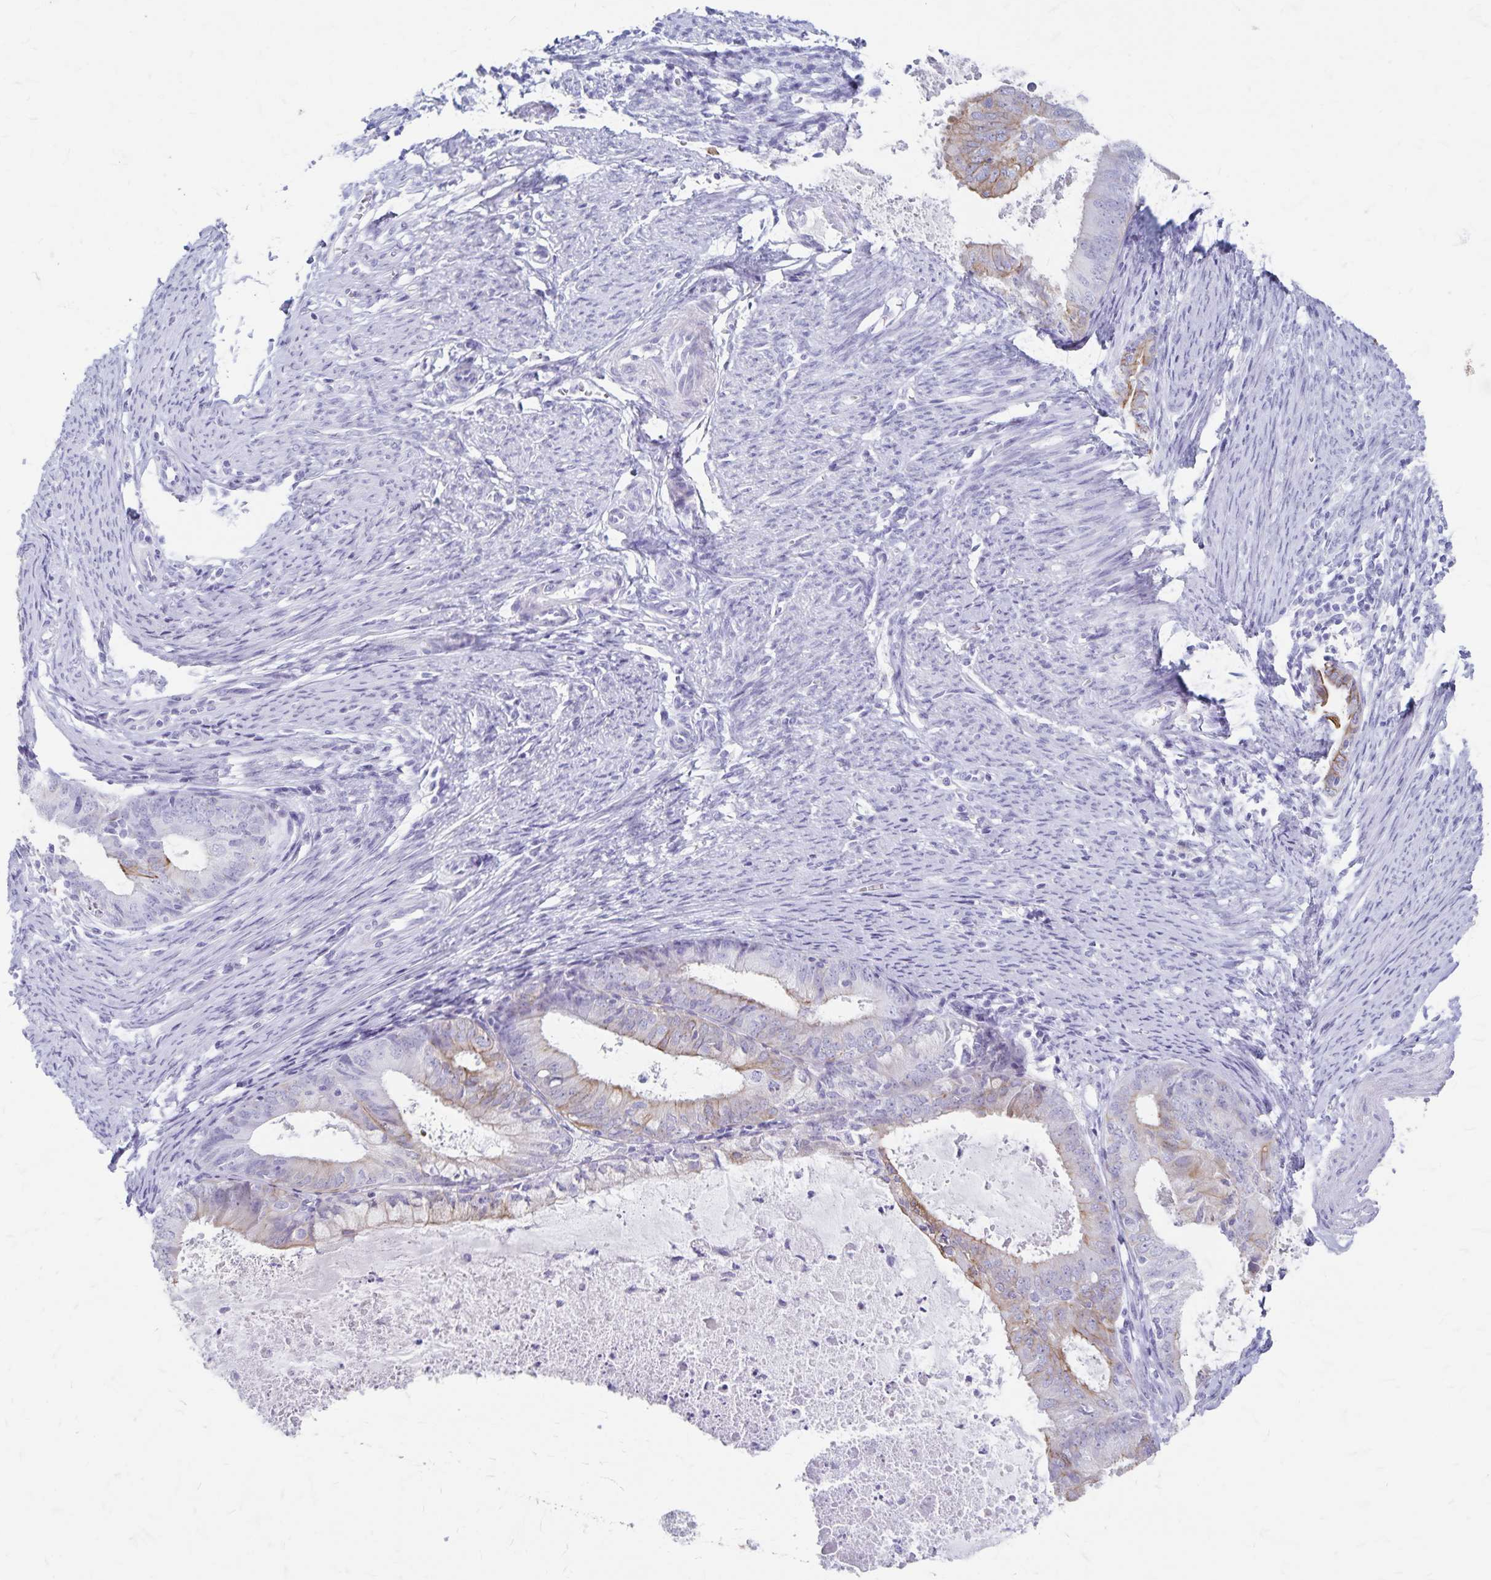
{"staining": {"intensity": "moderate", "quantity": "<25%", "location": "cytoplasmic/membranous"}, "tissue": "endometrial cancer", "cell_type": "Tumor cells", "image_type": "cancer", "snomed": [{"axis": "morphology", "description": "Adenocarcinoma, NOS"}, {"axis": "topography", "description": "Endometrium"}], "caption": "Moderate cytoplasmic/membranous protein positivity is identified in approximately <25% of tumor cells in endometrial cancer (adenocarcinoma).", "gene": "GPBAR1", "patient": {"sex": "female", "age": 57}}